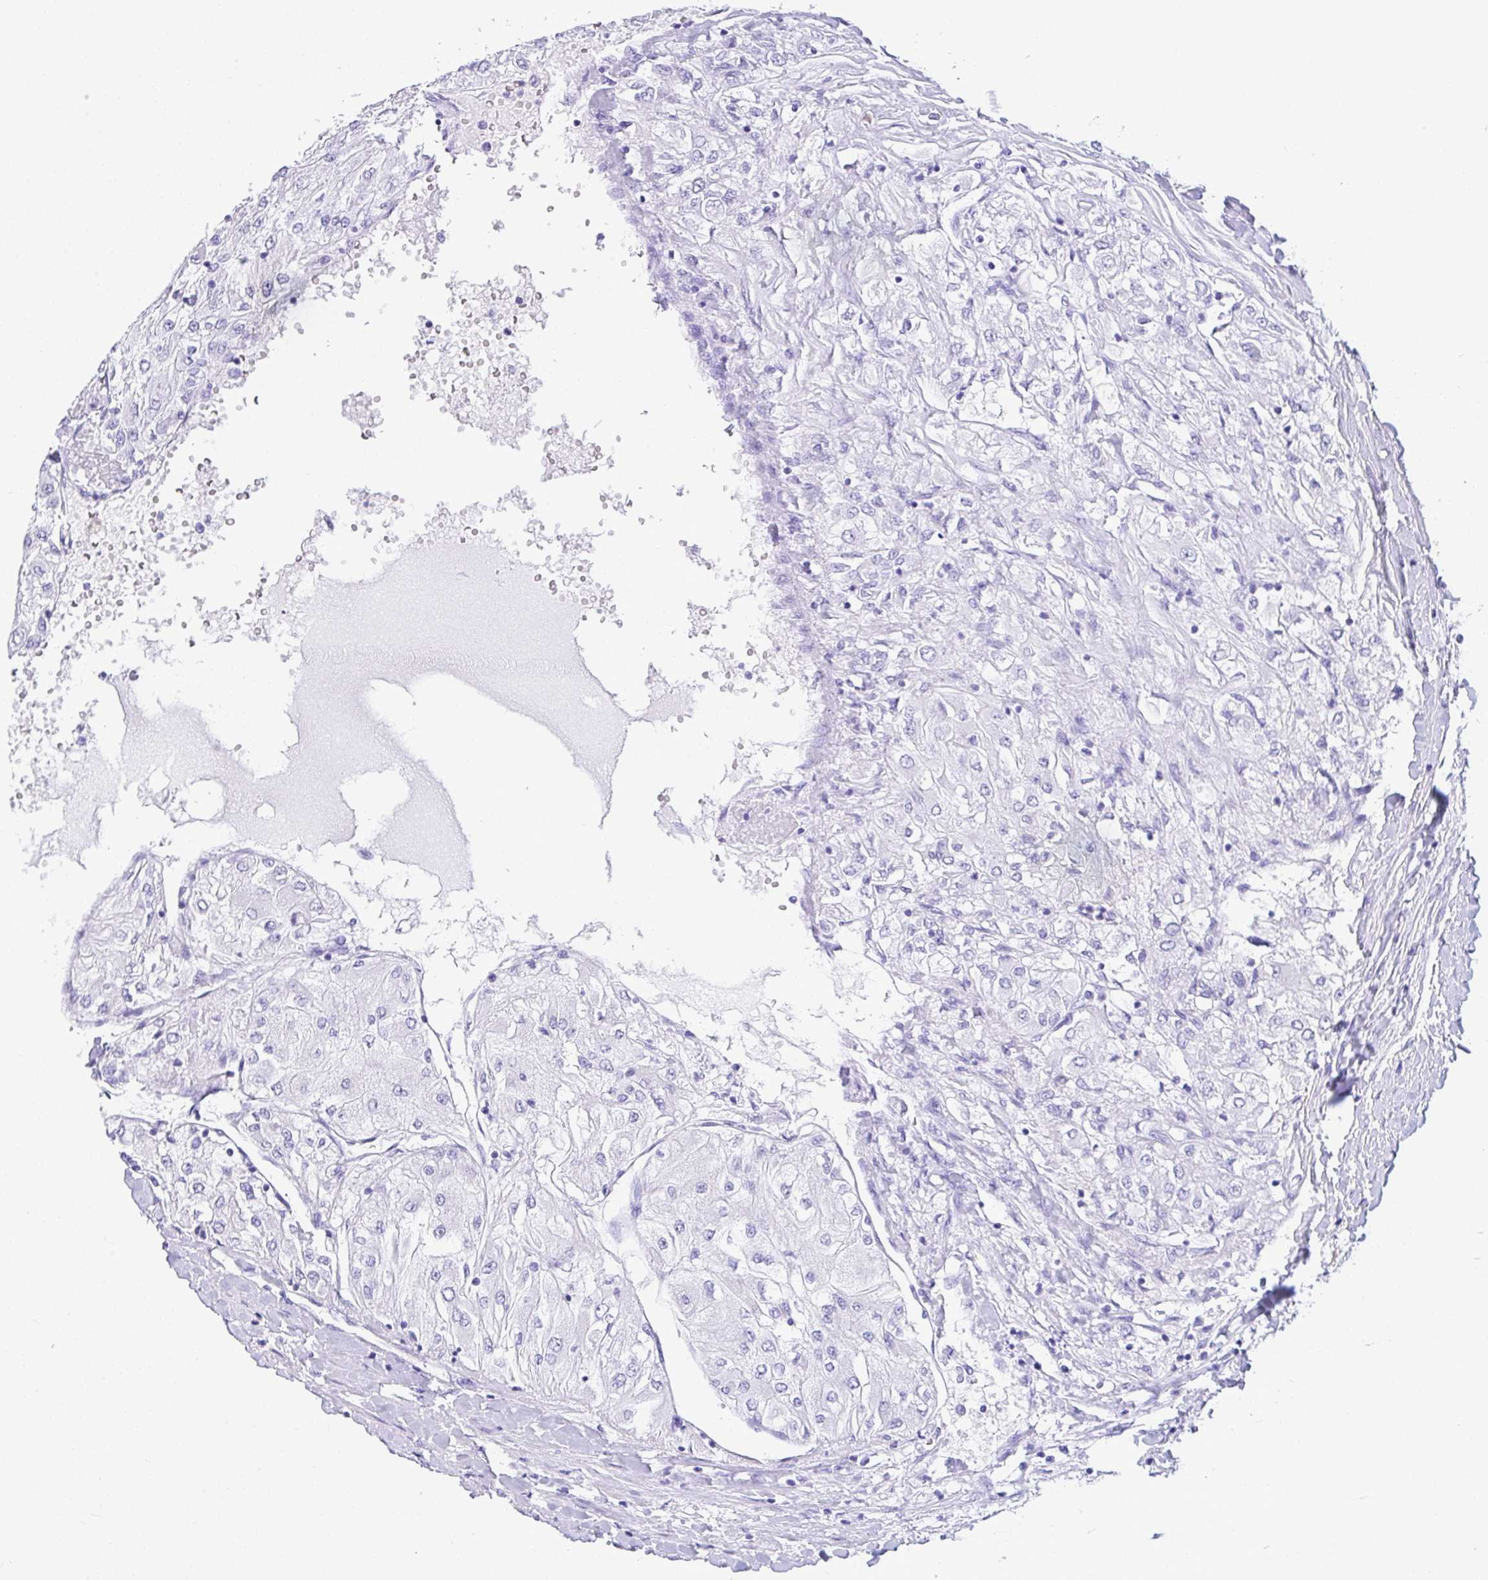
{"staining": {"intensity": "negative", "quantity": "none", "location": "none"}, "tissue": "renal cancer", "cell_type": "Tumor cells", "image_type": "cancer", "snomed": [{"axis": "morphology", "description": "Adenocarcinoma, NOS"}, {"axis": "topography", "description": "Kidney"}], "caption": "Tumor cells show no significant expression in renal adenocarcinoma. (Stains: DAB (3,3'-diaminobenzidine) immunohistochemistry with hematoxylin counter stain, Microscopy: brightfield microscopy at high magnification).", "gene": "BEST4", "patient": {"sex": "male", "age": 80}}